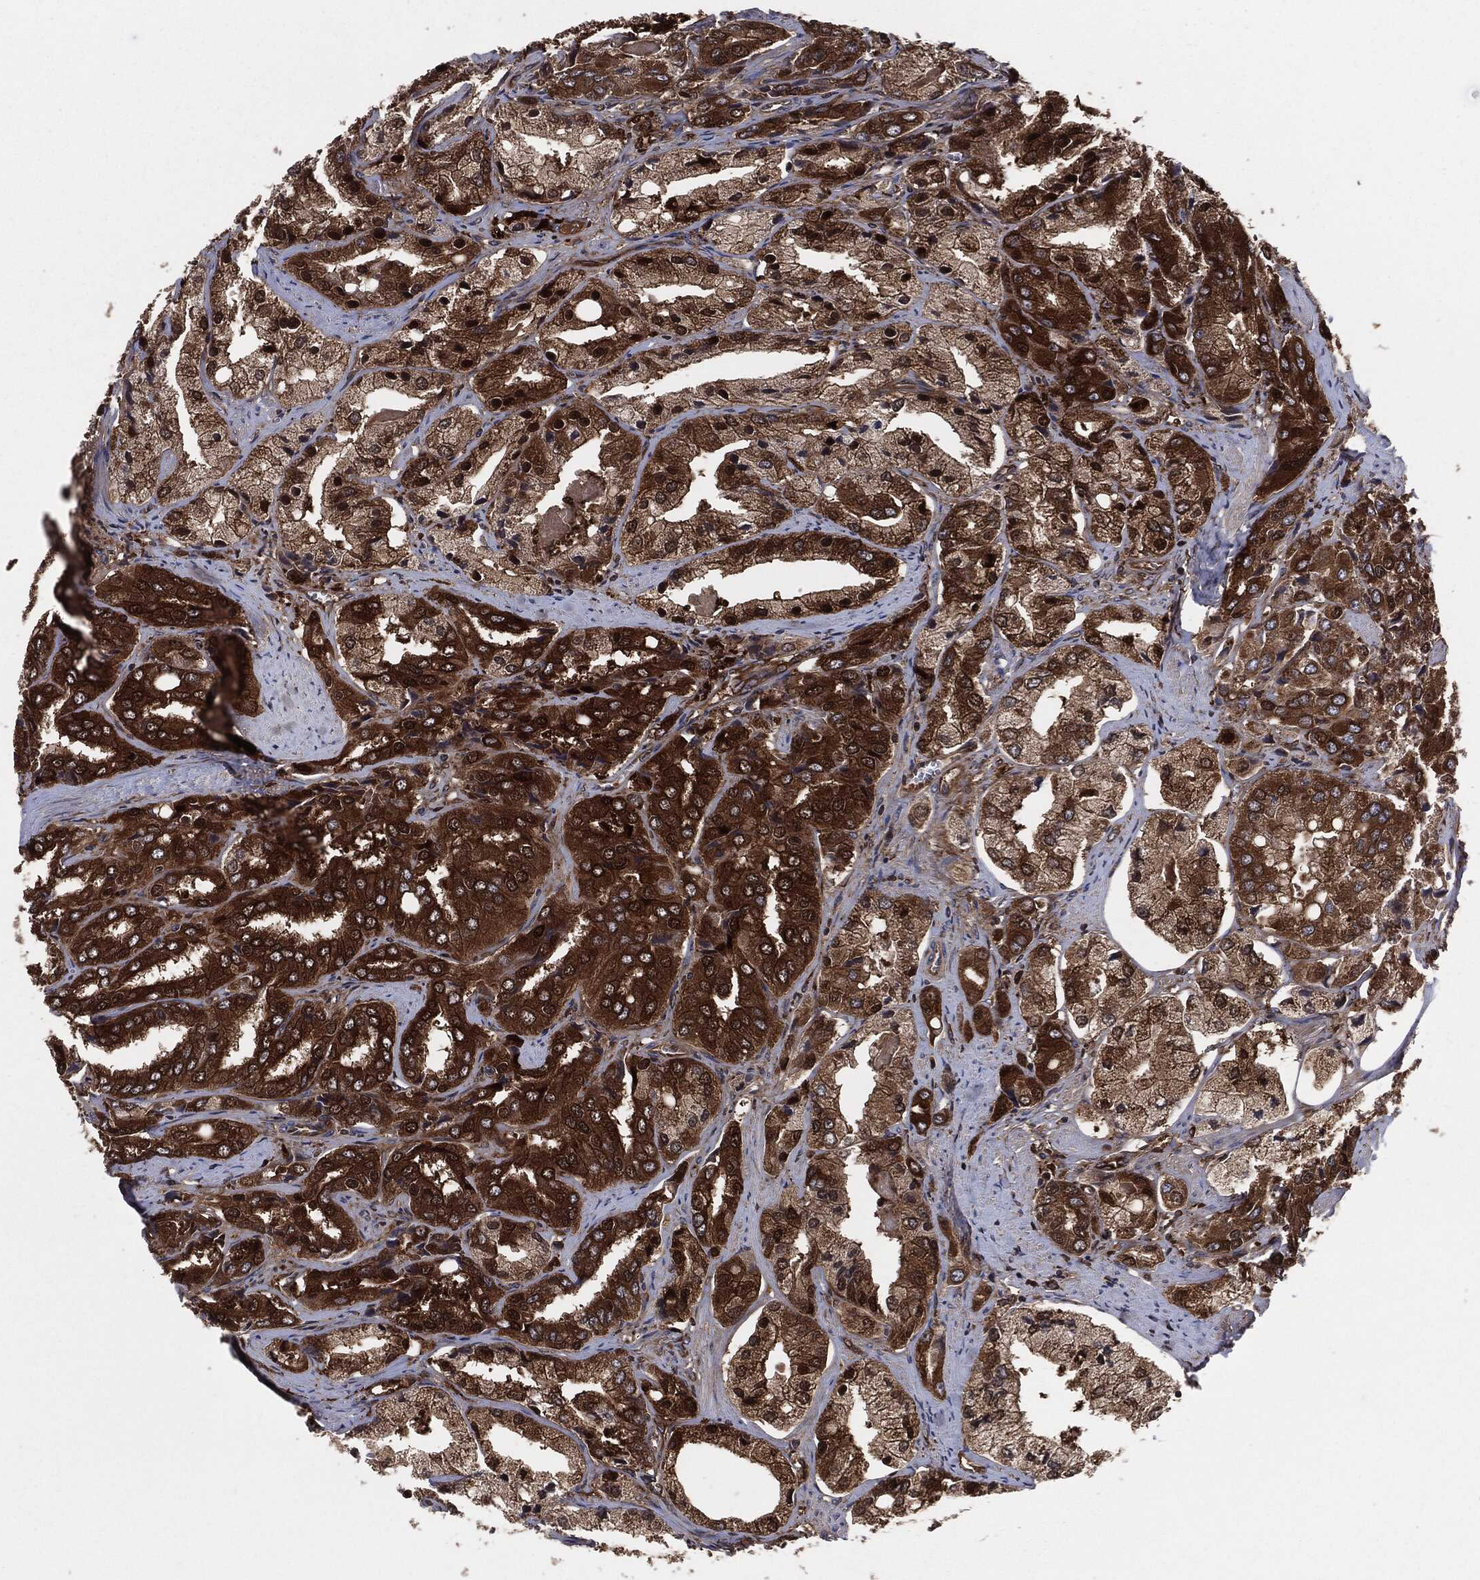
{"staining": {"intensity": "strong", "quantity": ">75%", "location": "cytoplasmic/membranous"}, "tissue": "prostate cancer", "cell_type": "Tumor cells", "image_type": "cancer", "snomed": [{"axis": "morphology", "description": "Adenocarcinoma, Low grade"}, {"axis": "topography", "description": "Prostate"}], "caption": "Prostate cancer tissue reveals strong cytoplasmic/membranous positivity in about >75% of tumor cells, visualized by immunohistochemistry. (IHC, brightfield microscopy, high magnification).", "gene": "XPNPEP1", "patient": {"sex": "male", "age": 69}}